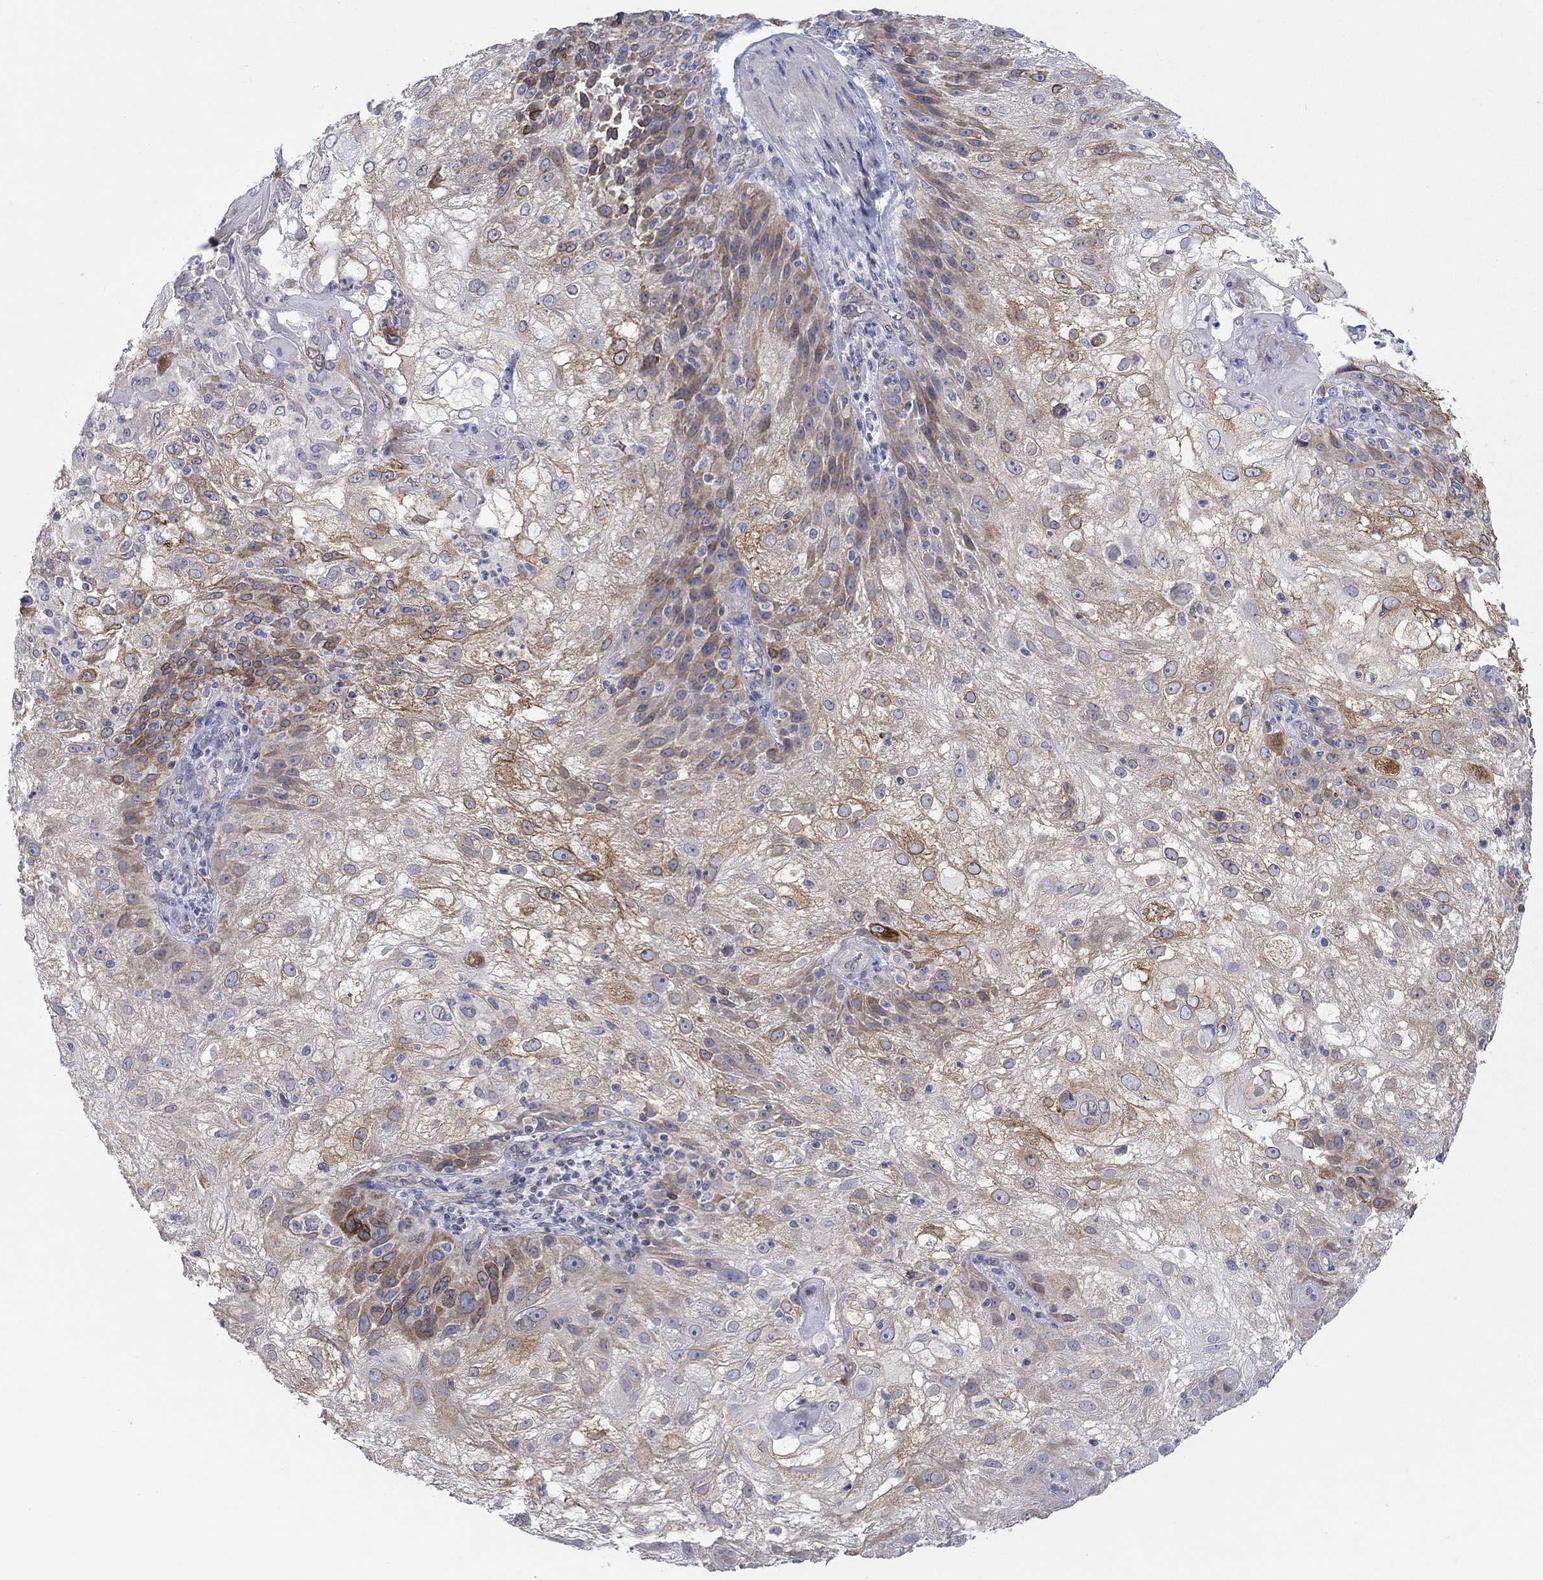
{"staining": {"intensity": "strong", "quantity": "<25%", "location": "cytoplasmic/membranous"}, "tissue": "skin cancer", "cell_type": "Tumor cells", "image_type": "cancer", "snomed": [{"axis": "morphology", "description": "Normal tissue, NOS"}, {"axis": "morphology", "description": "Squamous cell carcinoma, NOS"}, {"axis": "topography", "description": "Skin"}], "caption": "High-magnification brightfield microscopy of skin cancer (squamous cell carcinoma) stained with DAB (3,3'-diaminobenzidine) (brown) and counterstained with hematoxylin (blue). tumor cells exhibit strong cytoplasmic/membranous staining is appreciated in about<25% of cells. Using DAB (brown) and hematoxylin (blue) stains, captured at high magnification using brightfield microscopy.", "gene": "ERMP1", "patient": {"sex": "female", "age": 83}}